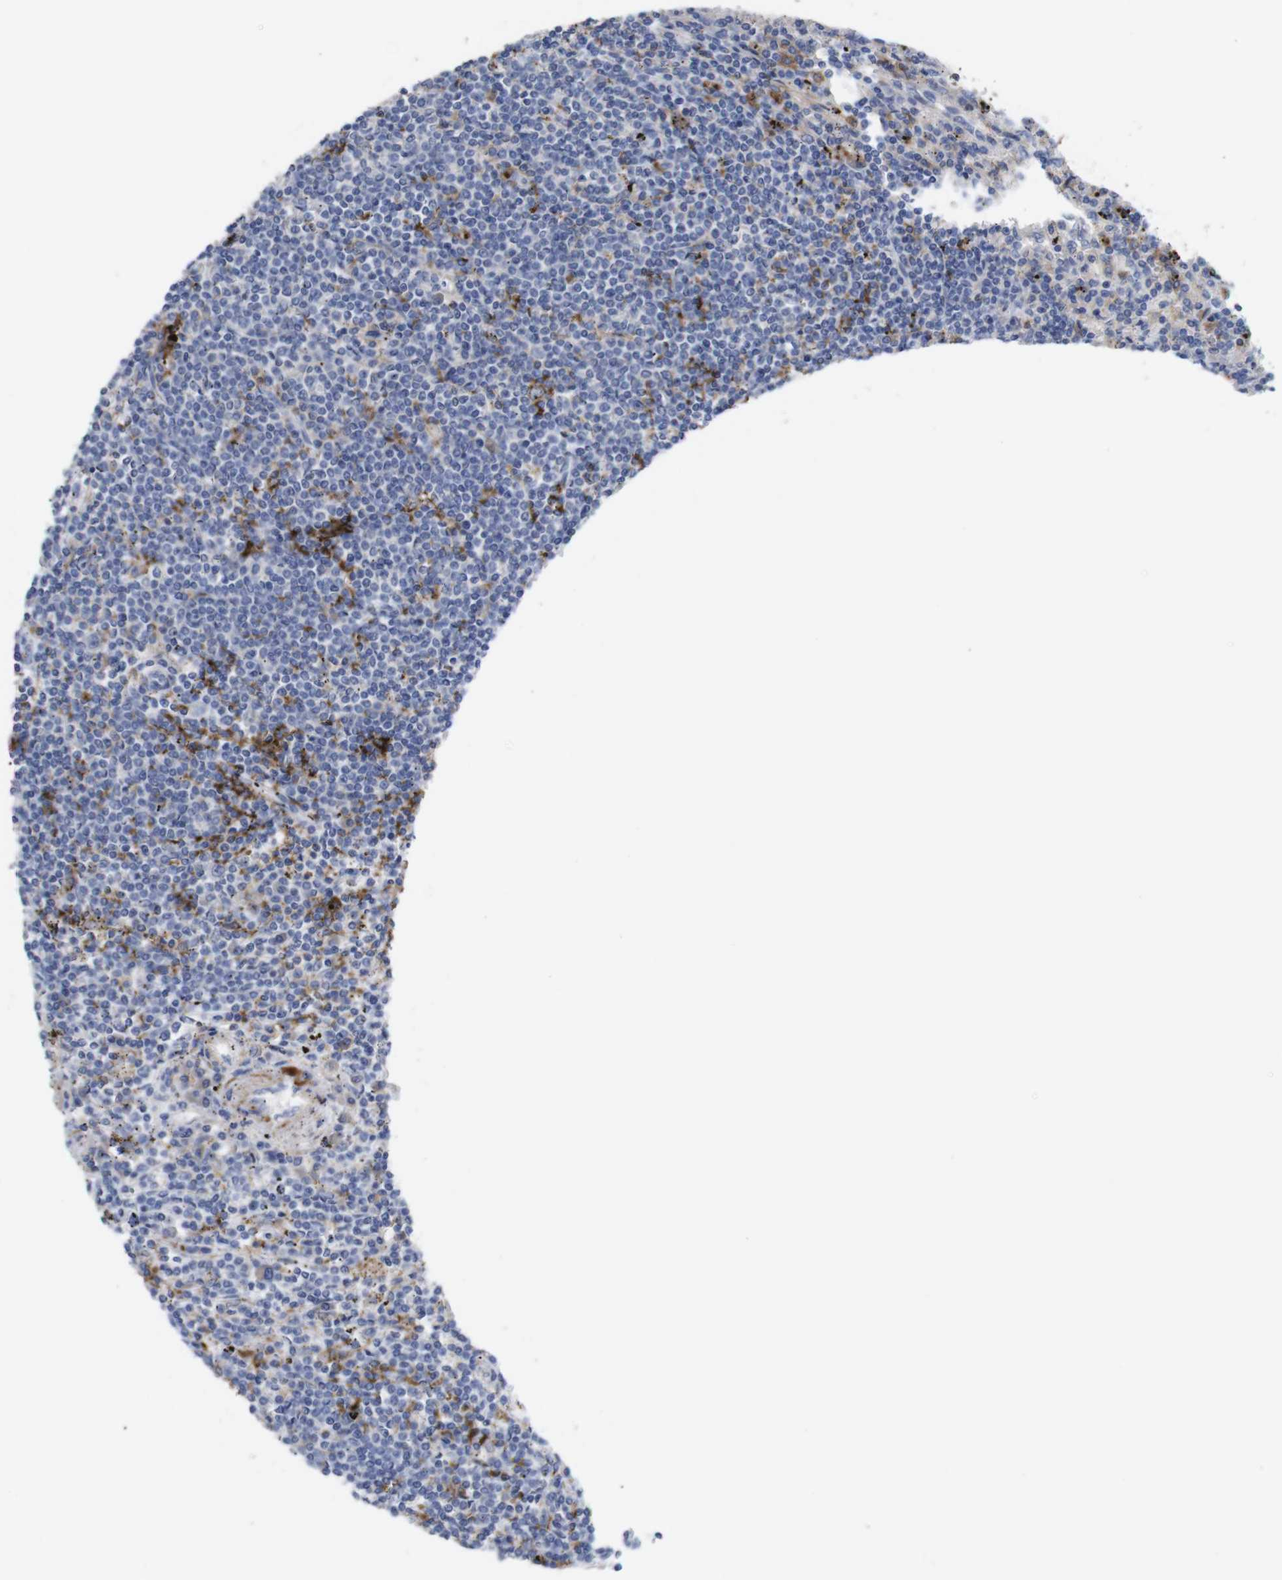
{"staining": {"intensity": "negative", "quantity": "none", "location": "none"}, "tissue": "lymphoma", "cell_type": "Tumor cells", "image_type": "cancer", "snomed": [{"axis": "morphology", "description": "Malignant lymphoma, non-Hodgkin's type, Low grade"}, {"axis": "topography", "description": "Spleen"}], "caption": "Human lymphoma stained for a protein using IHC exhibits no expression in tumor cells.", "gene": "C5AR1", "patient": {"sex": "male", "age": 76}}